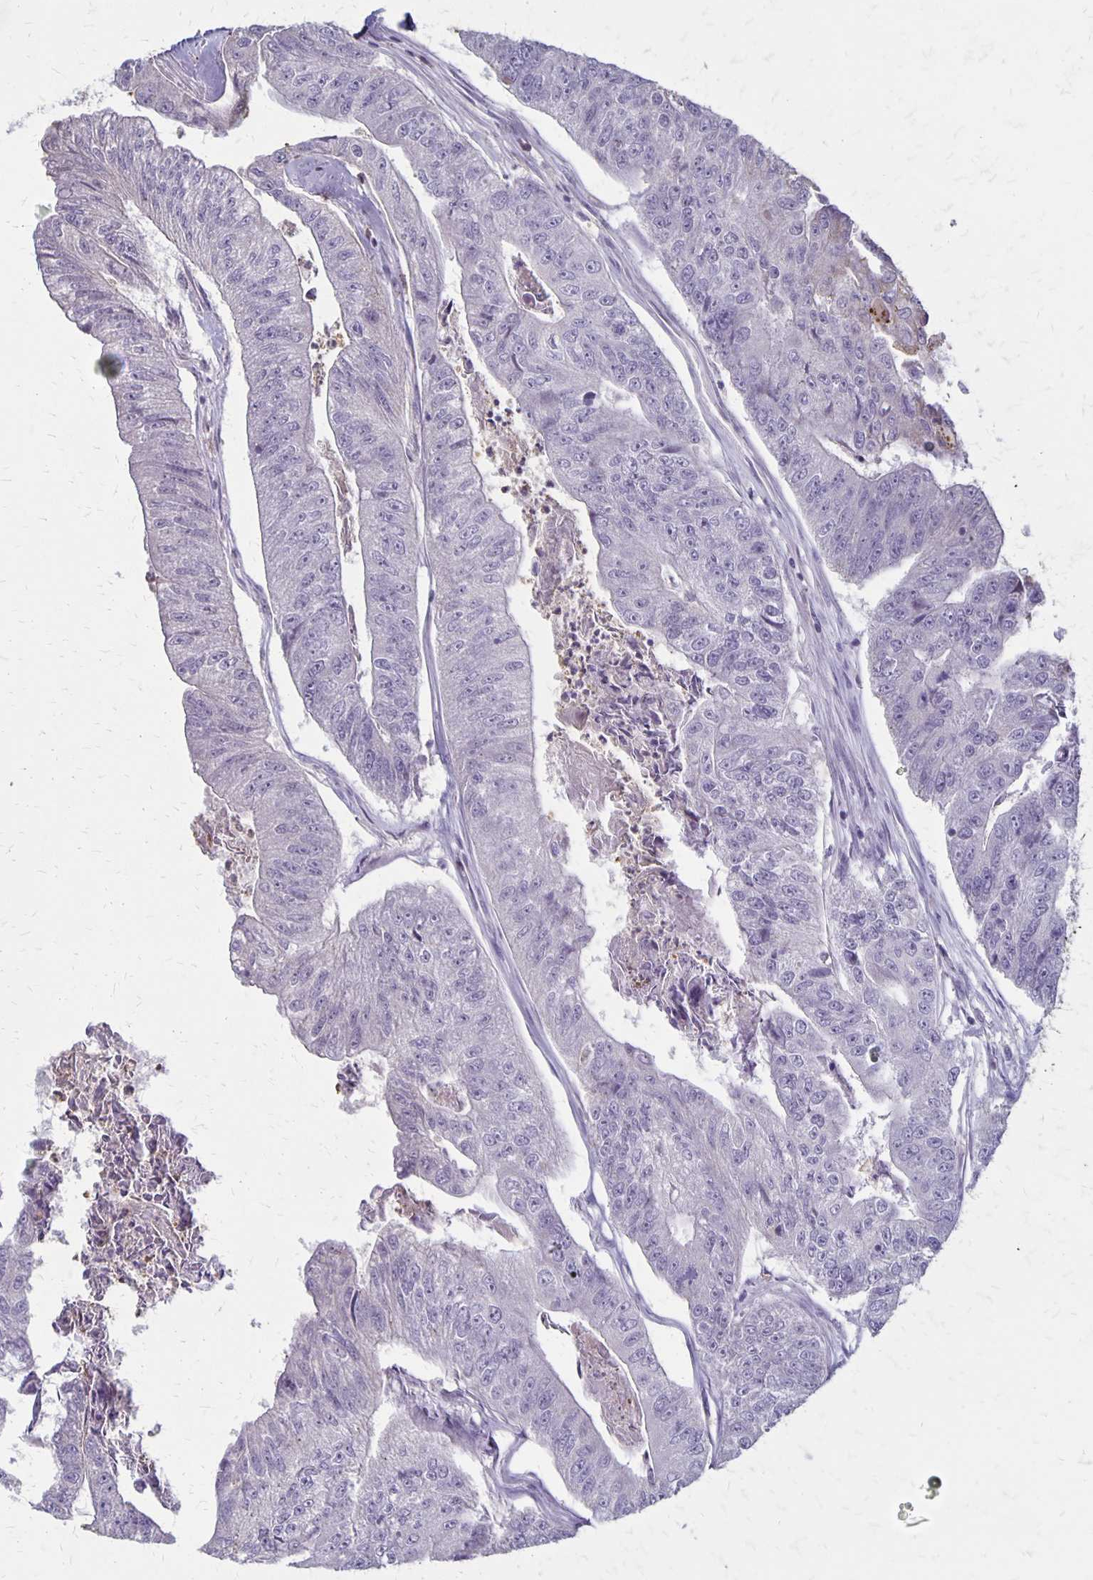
{"staining": {"intensity": "negative", "quantity": "none", "location": "none"}, "tissue": "colorectal cancer", "cell_type": "Tumor cells", "image_type": "cancer", "snomed": [{"axis": "morphology", "description": "Adenocarcinoma, NOS"}, {"axis": "topography", "description": "Colon"}], "caption": "Tumor cells are negative for protein expression in human colorectal cancer. The staining is performed using DAB (3,3'-diaminobenzidine) brown chromogen with nuclei counter-stained in using hematoxylin.", "gene": "SEPTIN5", "patient": {"sex": "female", "age": 67}}